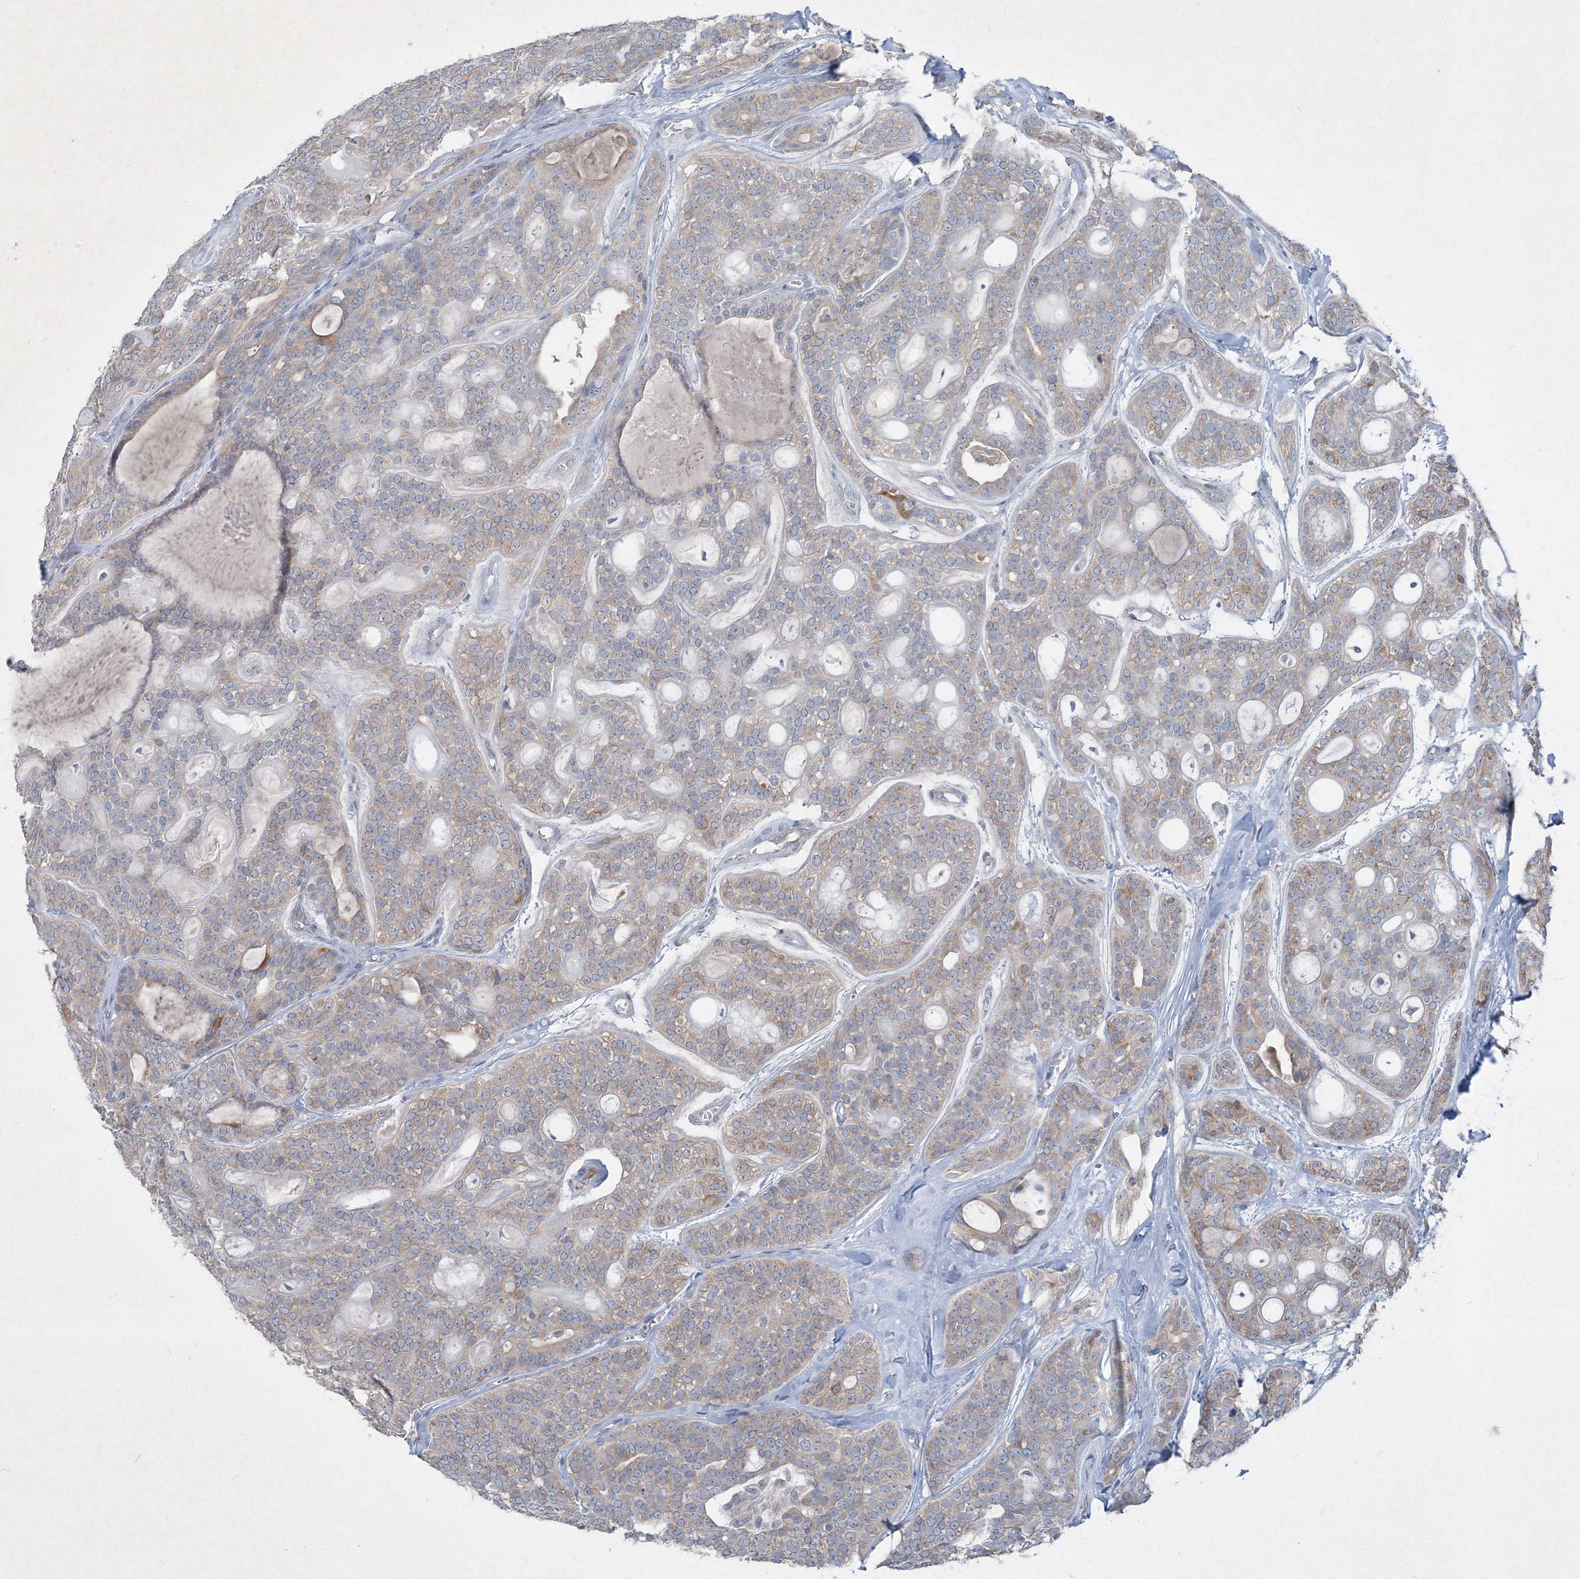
{"staining": {"intensity": "weak", "quantity": "25%-75%", "location": "cytoplasmic/membranous"}, "tissue": "head and neck cancer", "cell_type": "Tumor cells", "image_type": "cancer", "snomed": [{"axis": "morphology", "description": "Adenocarcinoma, NOS"}, {"axis": "topography", "description": "Head-Neck"}], "caption": "Adenocarcinoma (head and neck) stained with immunohistochemistry (IHC) displays weak cytoplasmic/membranous staining in about 25%-75% of tumor cells.", "gene": "IFNAR1", "patient": {"sex": "male", "age": 66}}